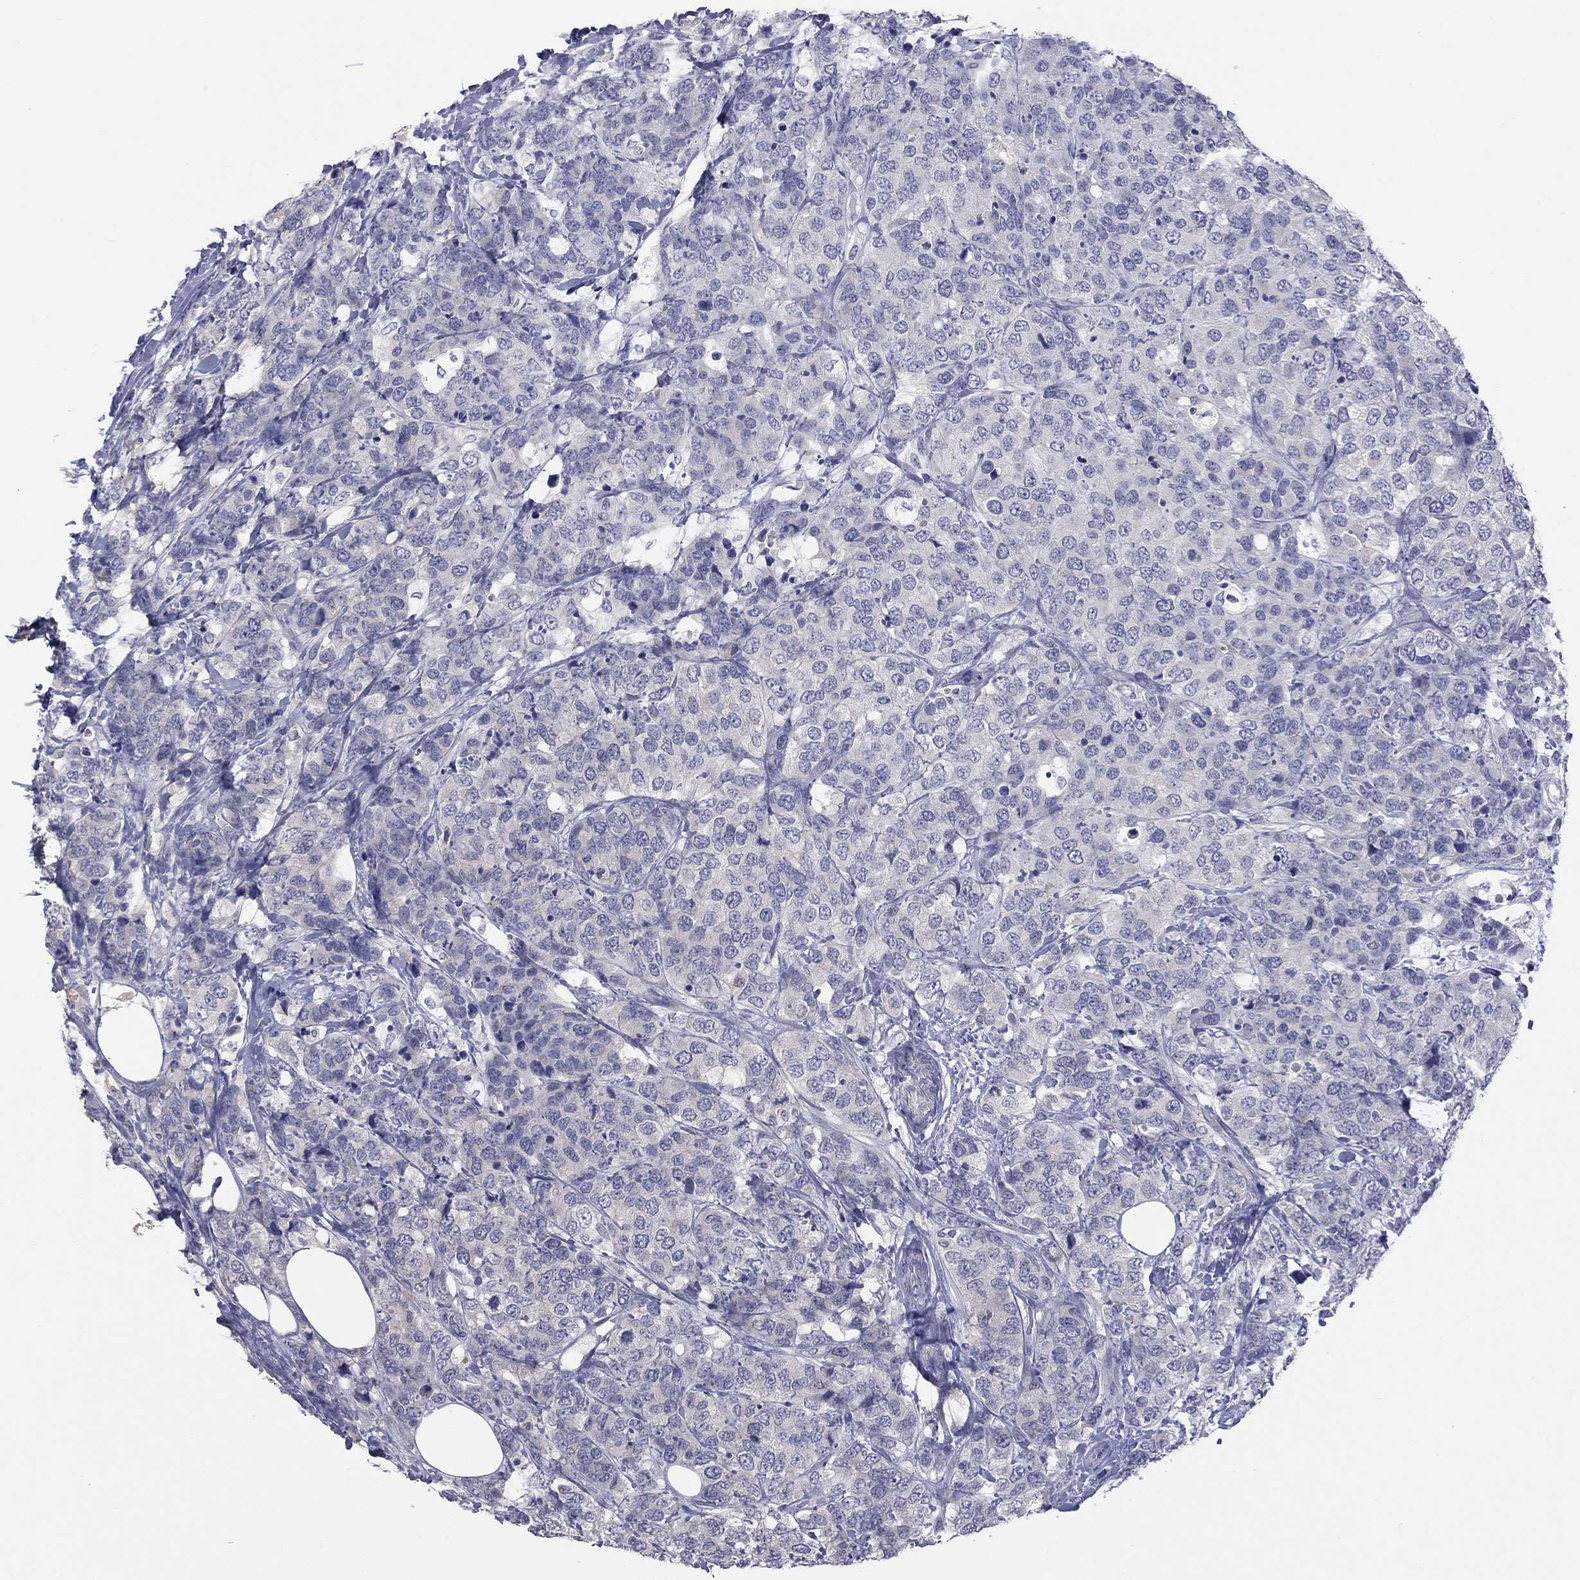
{"staining": {"intensity": "negative", "quantity": "none", "location": "none"}, "tissue": "breast cancer", "cell_type": "Tumor cells", "image_type": "cancer", "snomed": [{"axis": "morphology", "description": "Lobular carcinoma"}, {"axis": "topography", "description": "Breast"}], "caption": "A high-resolution micrograph shows immunohistochemistry staining of breast cancer, which demonstrates no significant staining in tumor cells.", "gene": "HYLS1", "patient": {"sex": "female", "age": 59}}